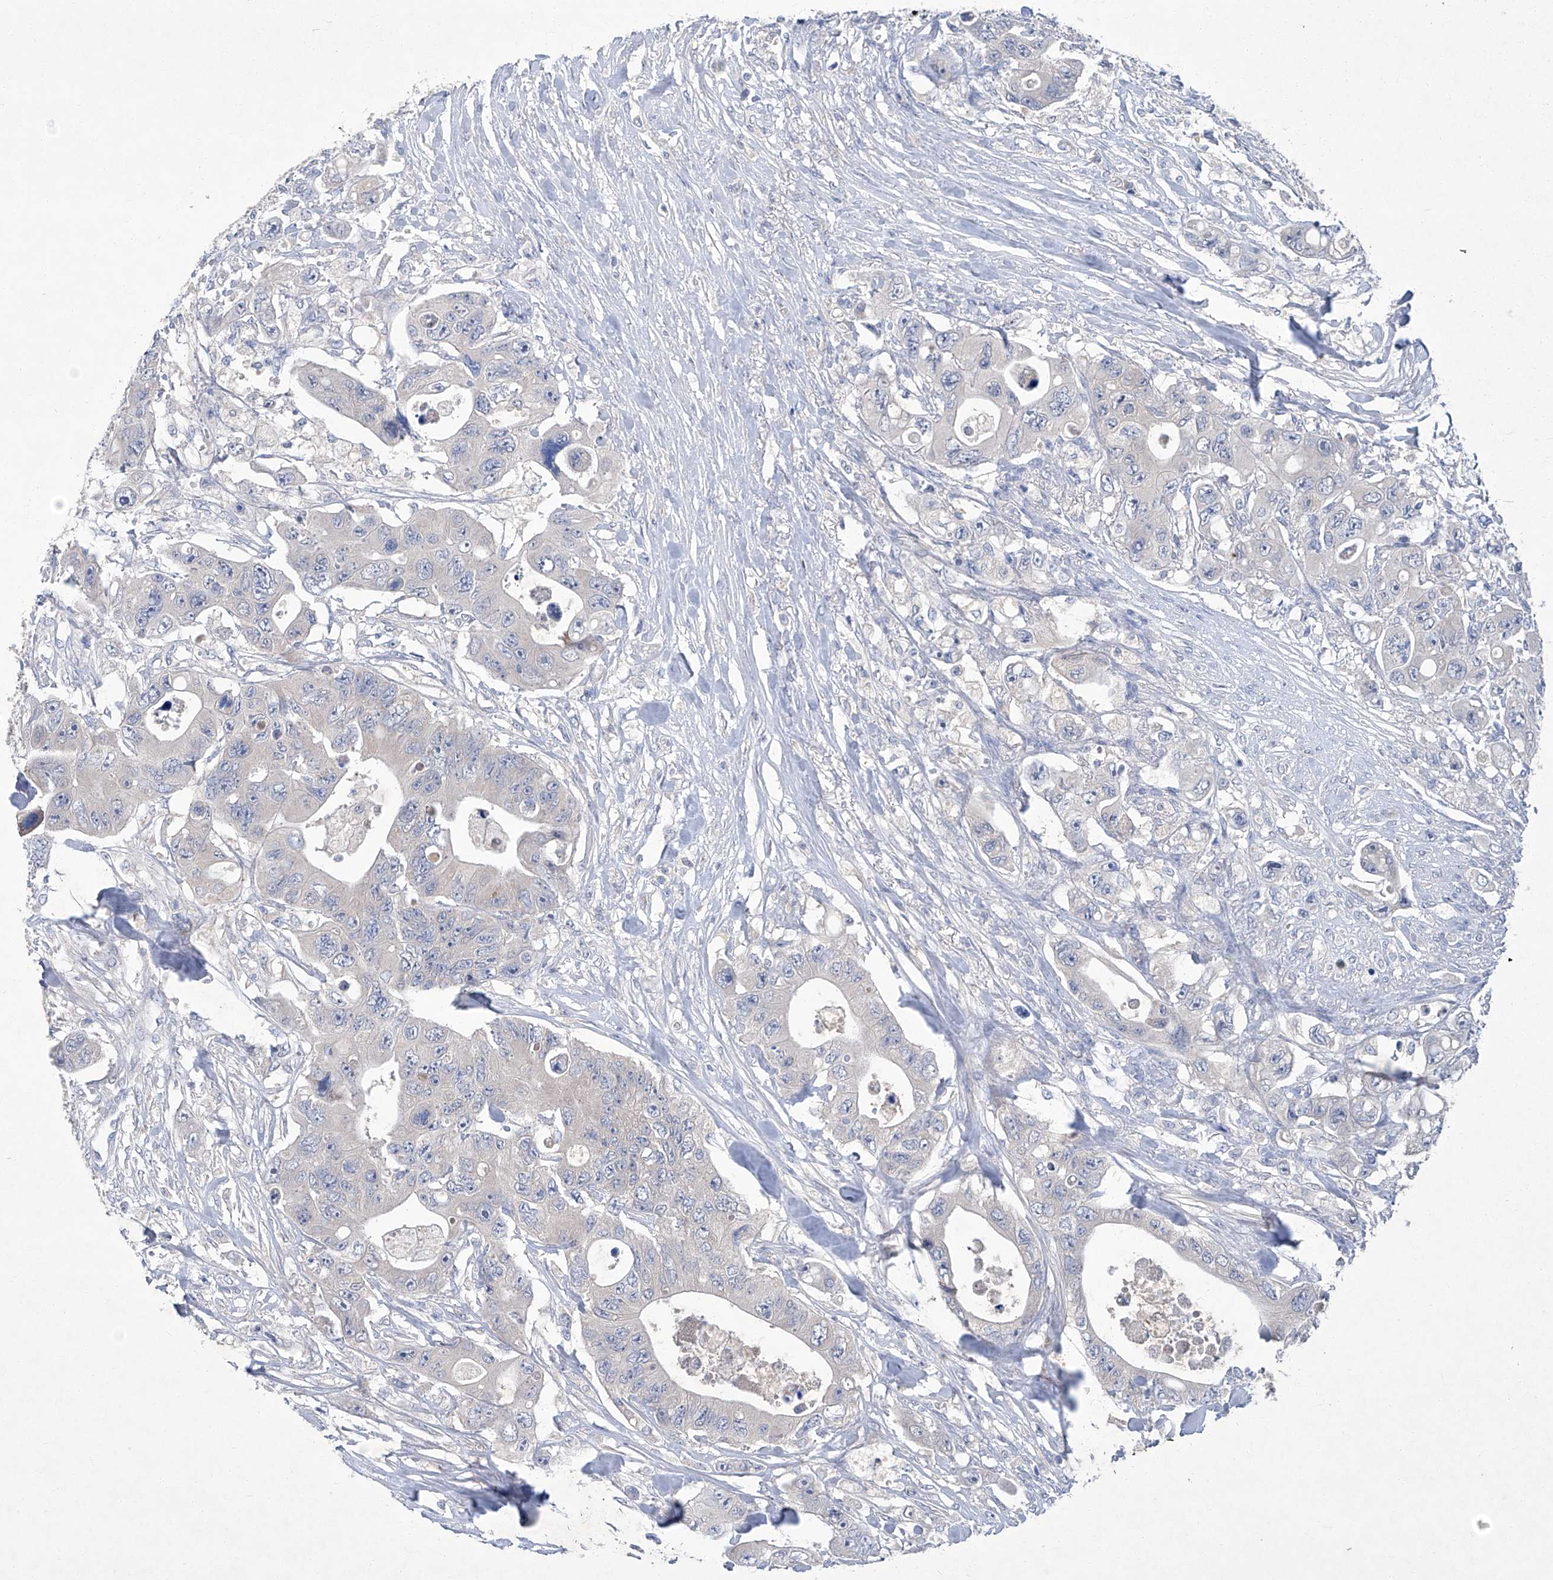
{"staining": {"intensity": "negative", "quantity": "none", "location": "none"}, "tissue": "colorectal cancer", "cell_type": "Tumor cells", "image_type": "cancer", "snomed": [{"axis": "morphology", "description": "Adenocarcinoma, NOS"}, {"axis": "topography", "description": "Colon"}], "caption": "Colorectal cancer was stained to show a protein in brown. There is no significant positivity in tumor cells. Brightfield microscopy of immunohistochemistry stained with DAB (3,3'-diaminobenzidine) (brown) and hematoxylin (blue), captured at high magnification.", "gene": "SBK2", "patient": {"sex": "female", "age": 46}}